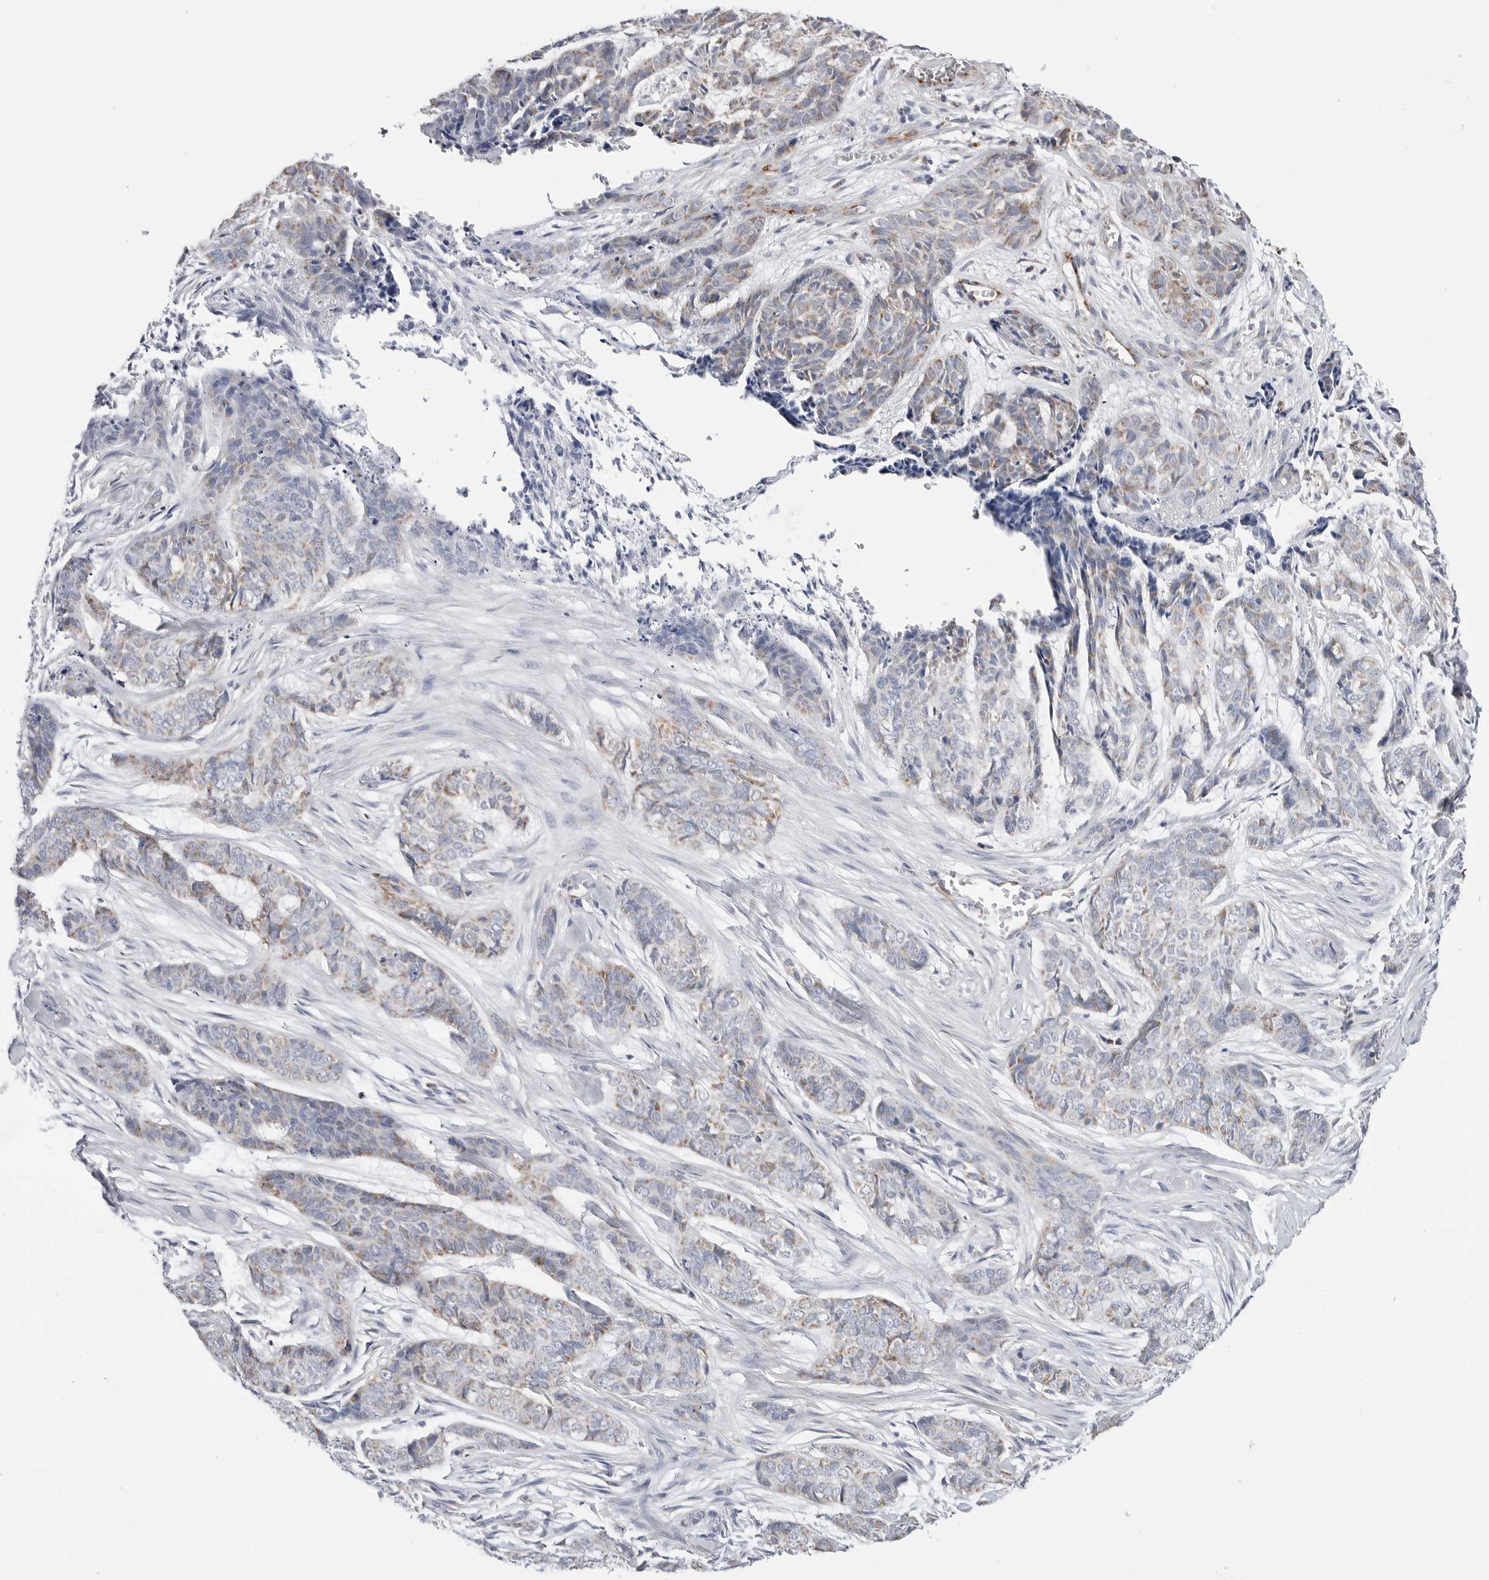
{"staining": {"intensity": "weak", "quantity": "<25%", "location": "cytoplasmic/membranous"}, "tissue": "skin cancer", "cell_type": "Tumor cells", "image_type": "cancer", "snomed": [{"axis": "morphology", "description": "Basal cell carcinoma"}, {"axis": "topography", "description": "Skin"}], "caption": "Tumor cells show no significant protein expression in basal cell carcinoma (skin).", "gene": "ATP5IF1", "patient": {"sex": "female", "age": 64}}